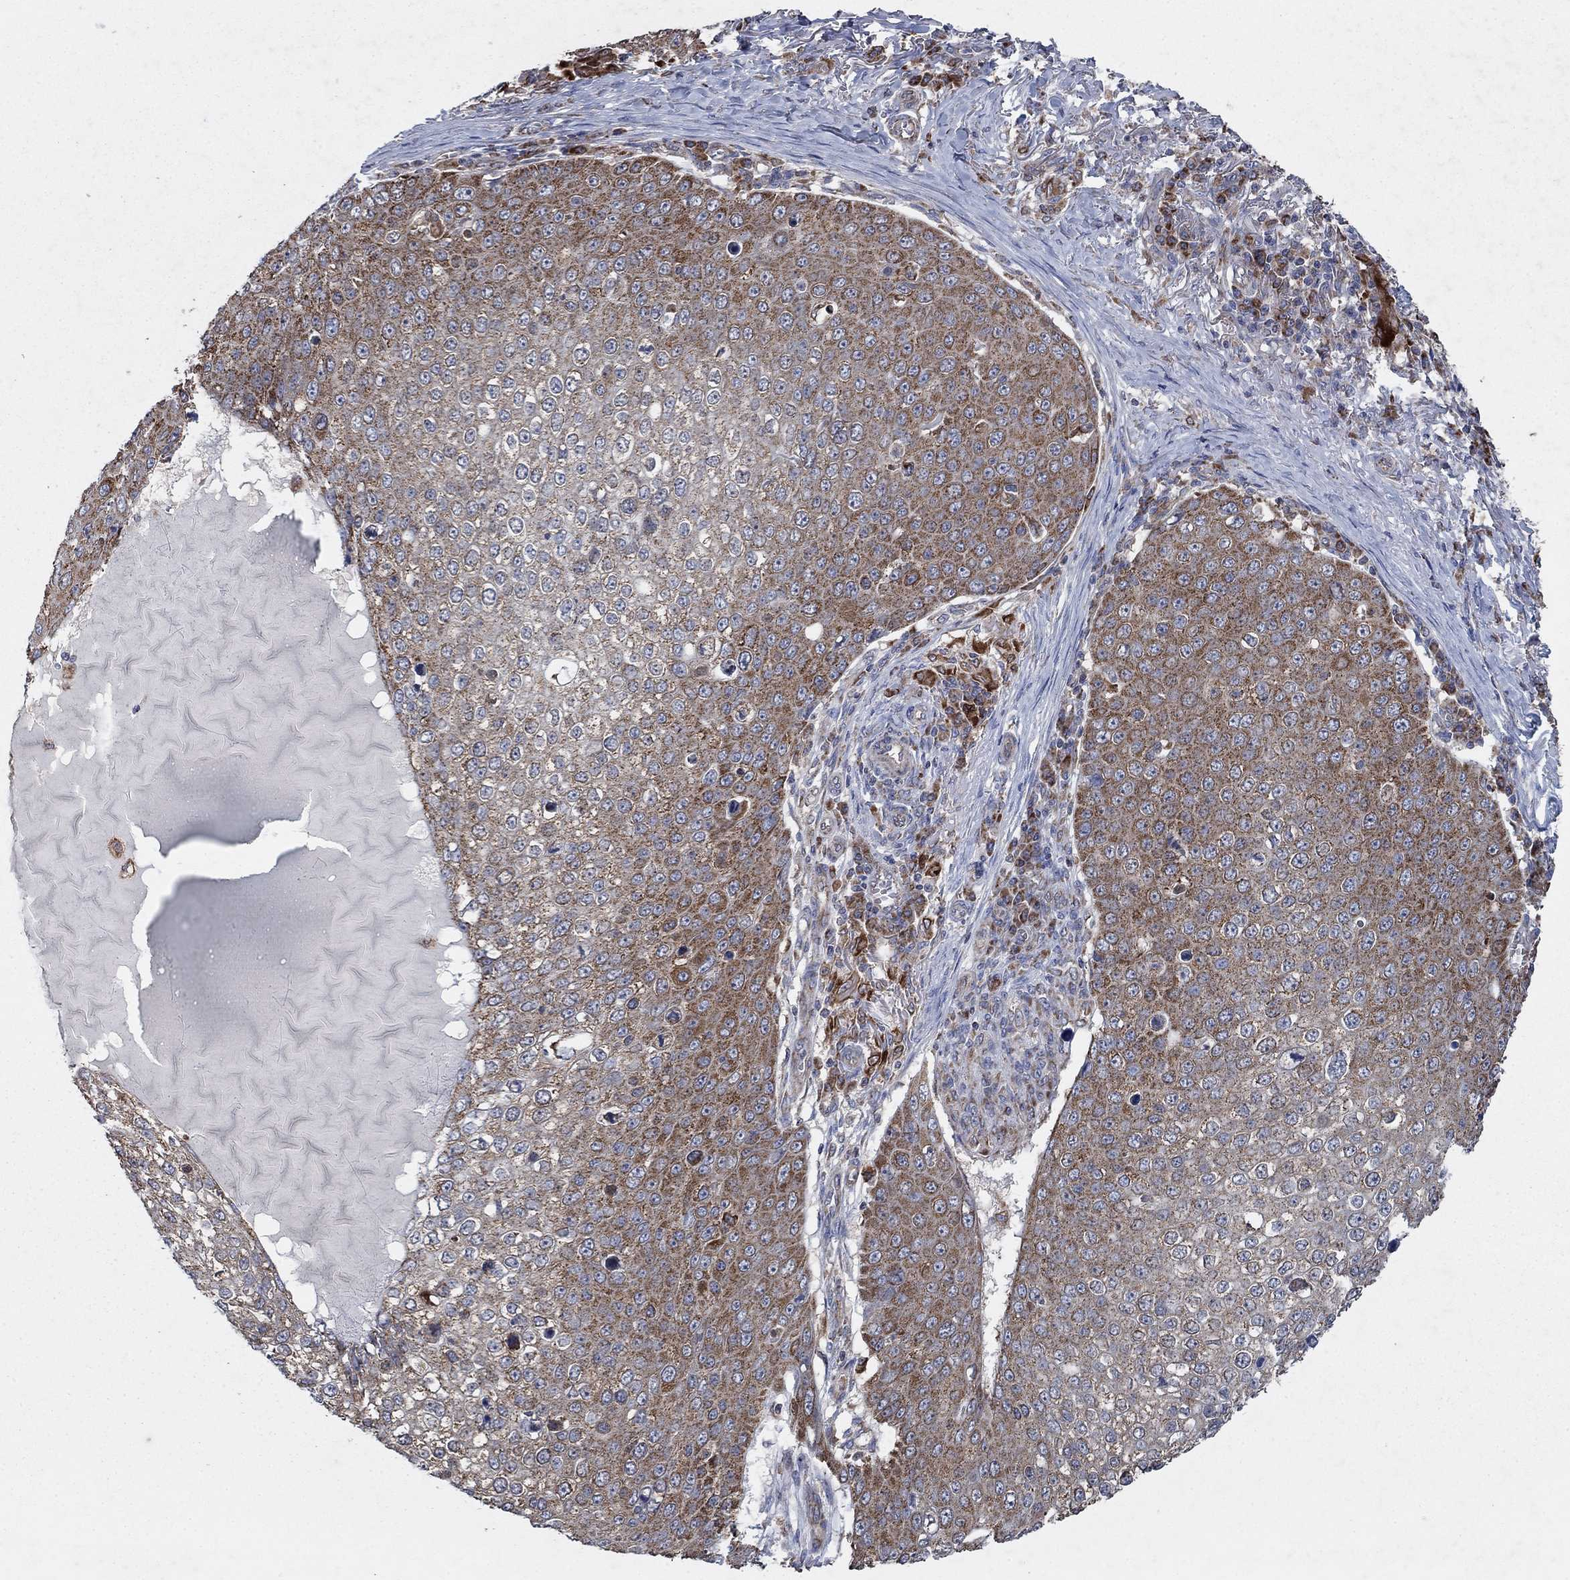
{"staining": {"intensity": "moderate", "quantity": ">75%", "location": "cytoplasmic/membranous"}, "tissue": "skin cancer", "cell_type": "Tumor cells", "image_type": "cancer", "snomed": [{"axis": "morphology", "description": "Squamous cell carcinoma, NOS"}, {"axis": "topography", "description": "Skin"}], "caption": "Immunohistochemistry (IHC) (DAB (3,3'-diaminobenzidine)) staining of human skin cancer (squamous cell carcinoma) shows moderate cytoplasmic/membranous protein staining in about >75% of tumor cells.", "gene": "NCEH1", "patient": {"sex": "male", "age": 71}}